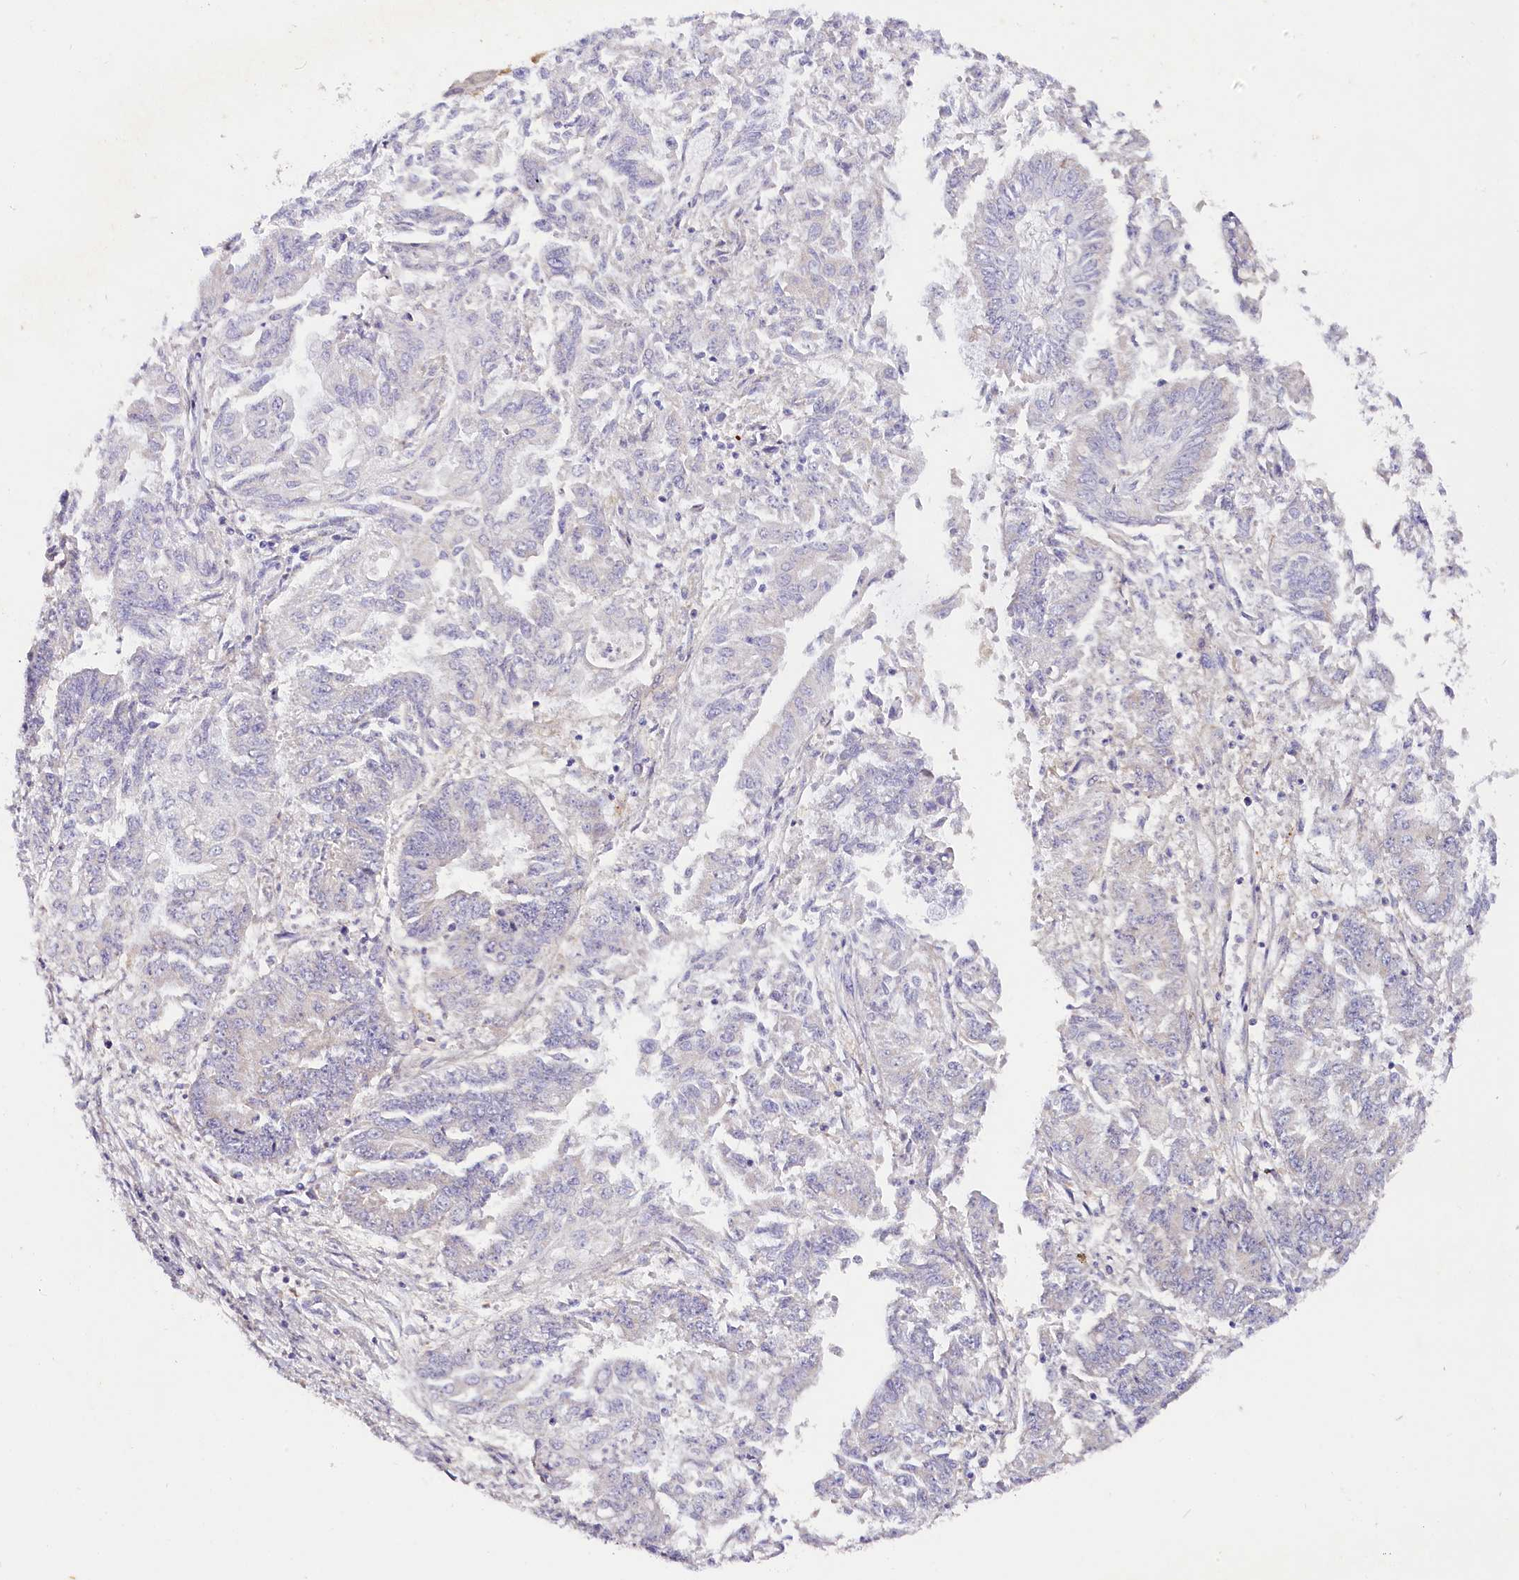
{"staining": {"intensity": "negative", "quantity": "none", "location": "none"}, "tissue": "endometrial cancer", "cell_type": "Tumor cells", "image_type": "cancer", "snomed": [{"axis": "morphology", "description": "Adenocarcinoma, NOS"}, {"axis": "topography", "description": "Endometrium"}], "caption": "A high-resolution micrograph shows immunohistochemistry staining of endometrial adenocarcinoma, which shows no significant staining in tumor cells.", "gene": "ST7L", "patient": {"sex": "female", "age": 73}}